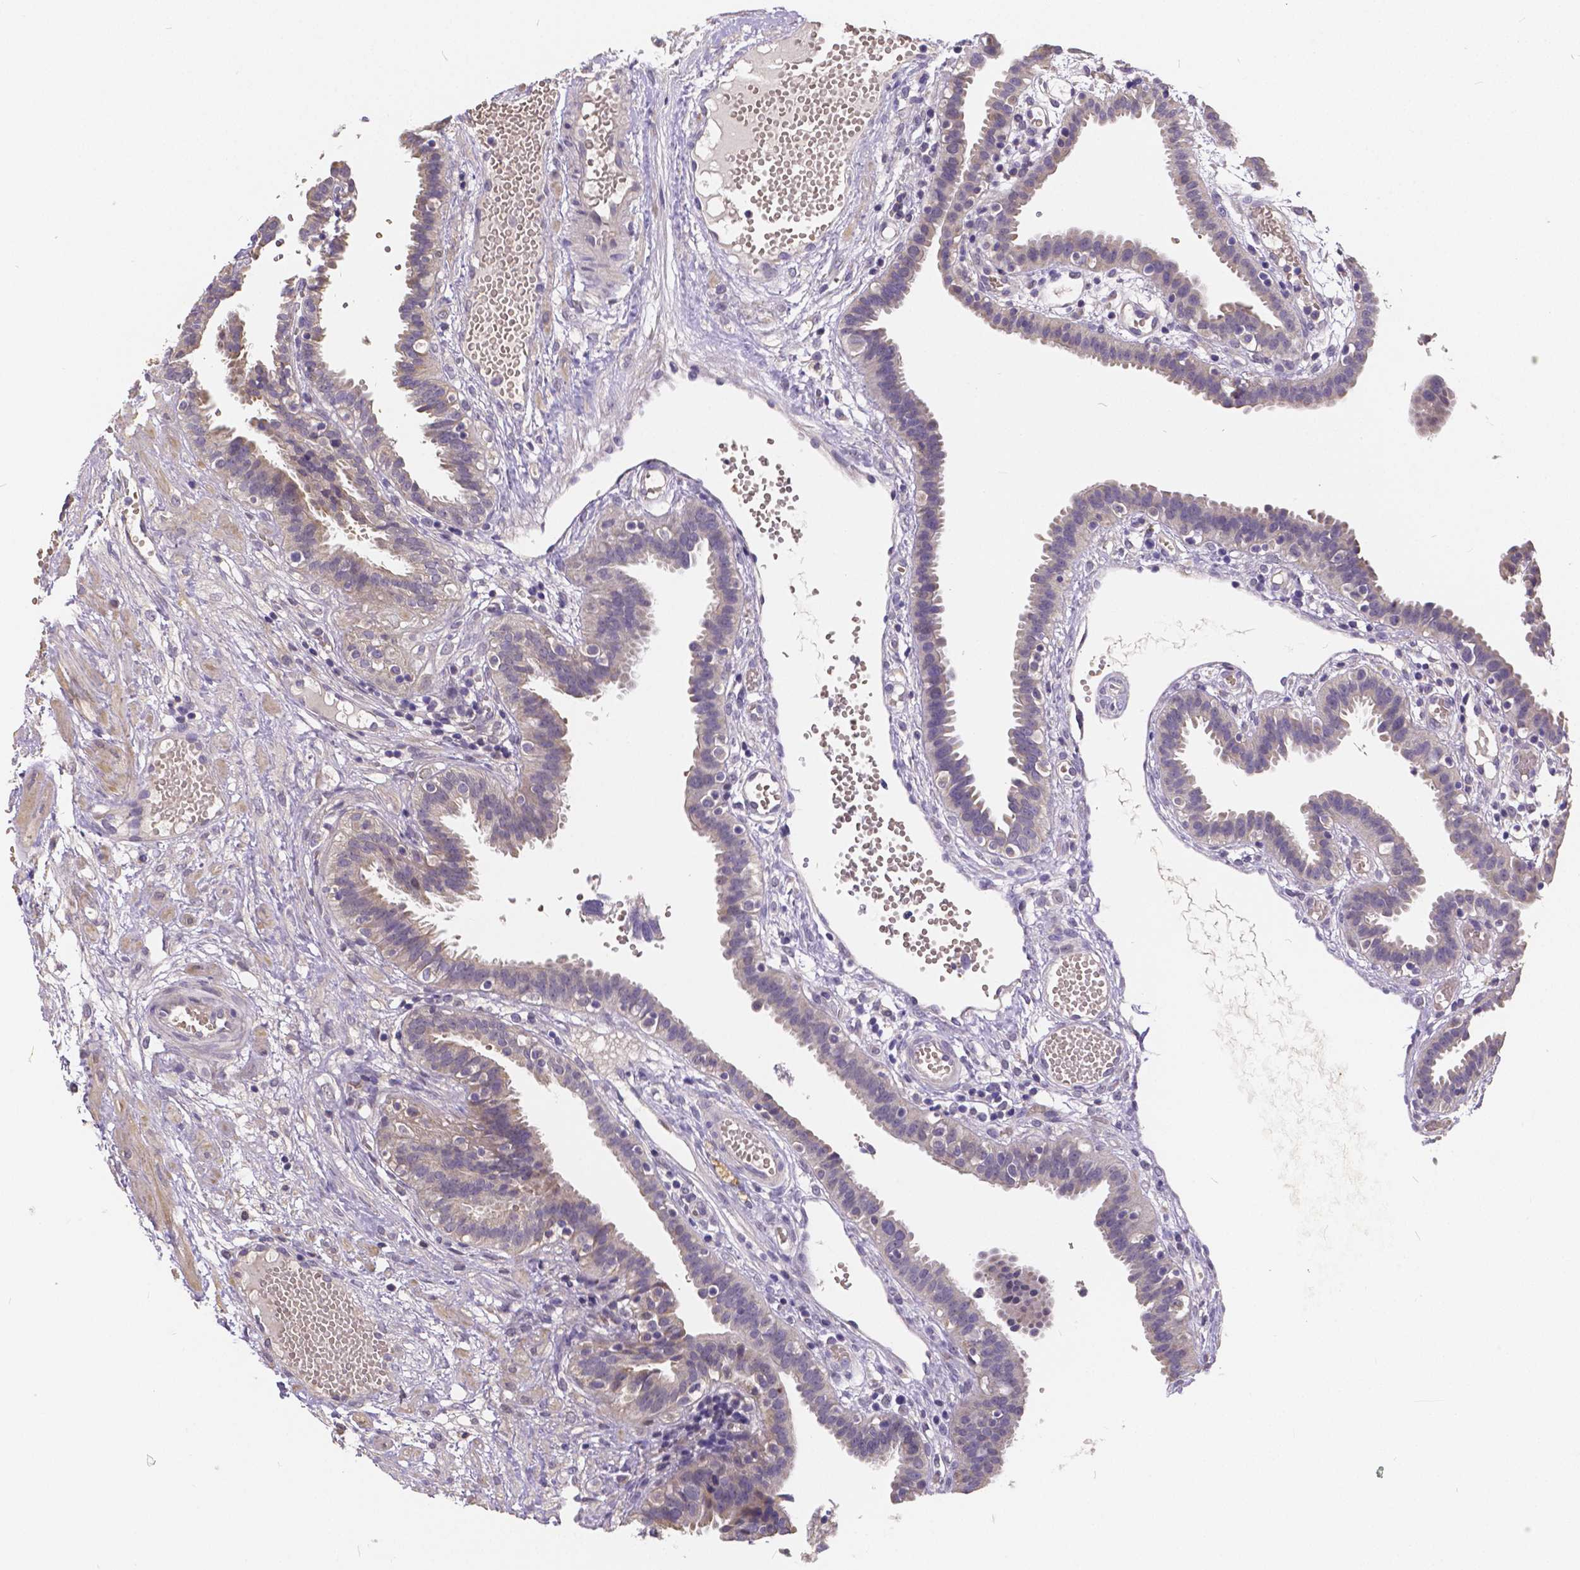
{"staining": {"intensity": "weak", "quantity": "<25%", "location": "cytoplasmic/membranous"}, "tissue": "fallopian tube", "cell_type": "Glandular cells", "image_type": "normal", "snomed": [{"axis": "morphology", "description": "Normal tissue, NOS"}, {"axis": "topography", "description": "Fallopian tube"}], "caption": "Image shows no protein positivity in glandular cells of unremarkable fallopian tube.", "gene": "CTNNA2", "patient": {"sex": "female", "age": 37}}